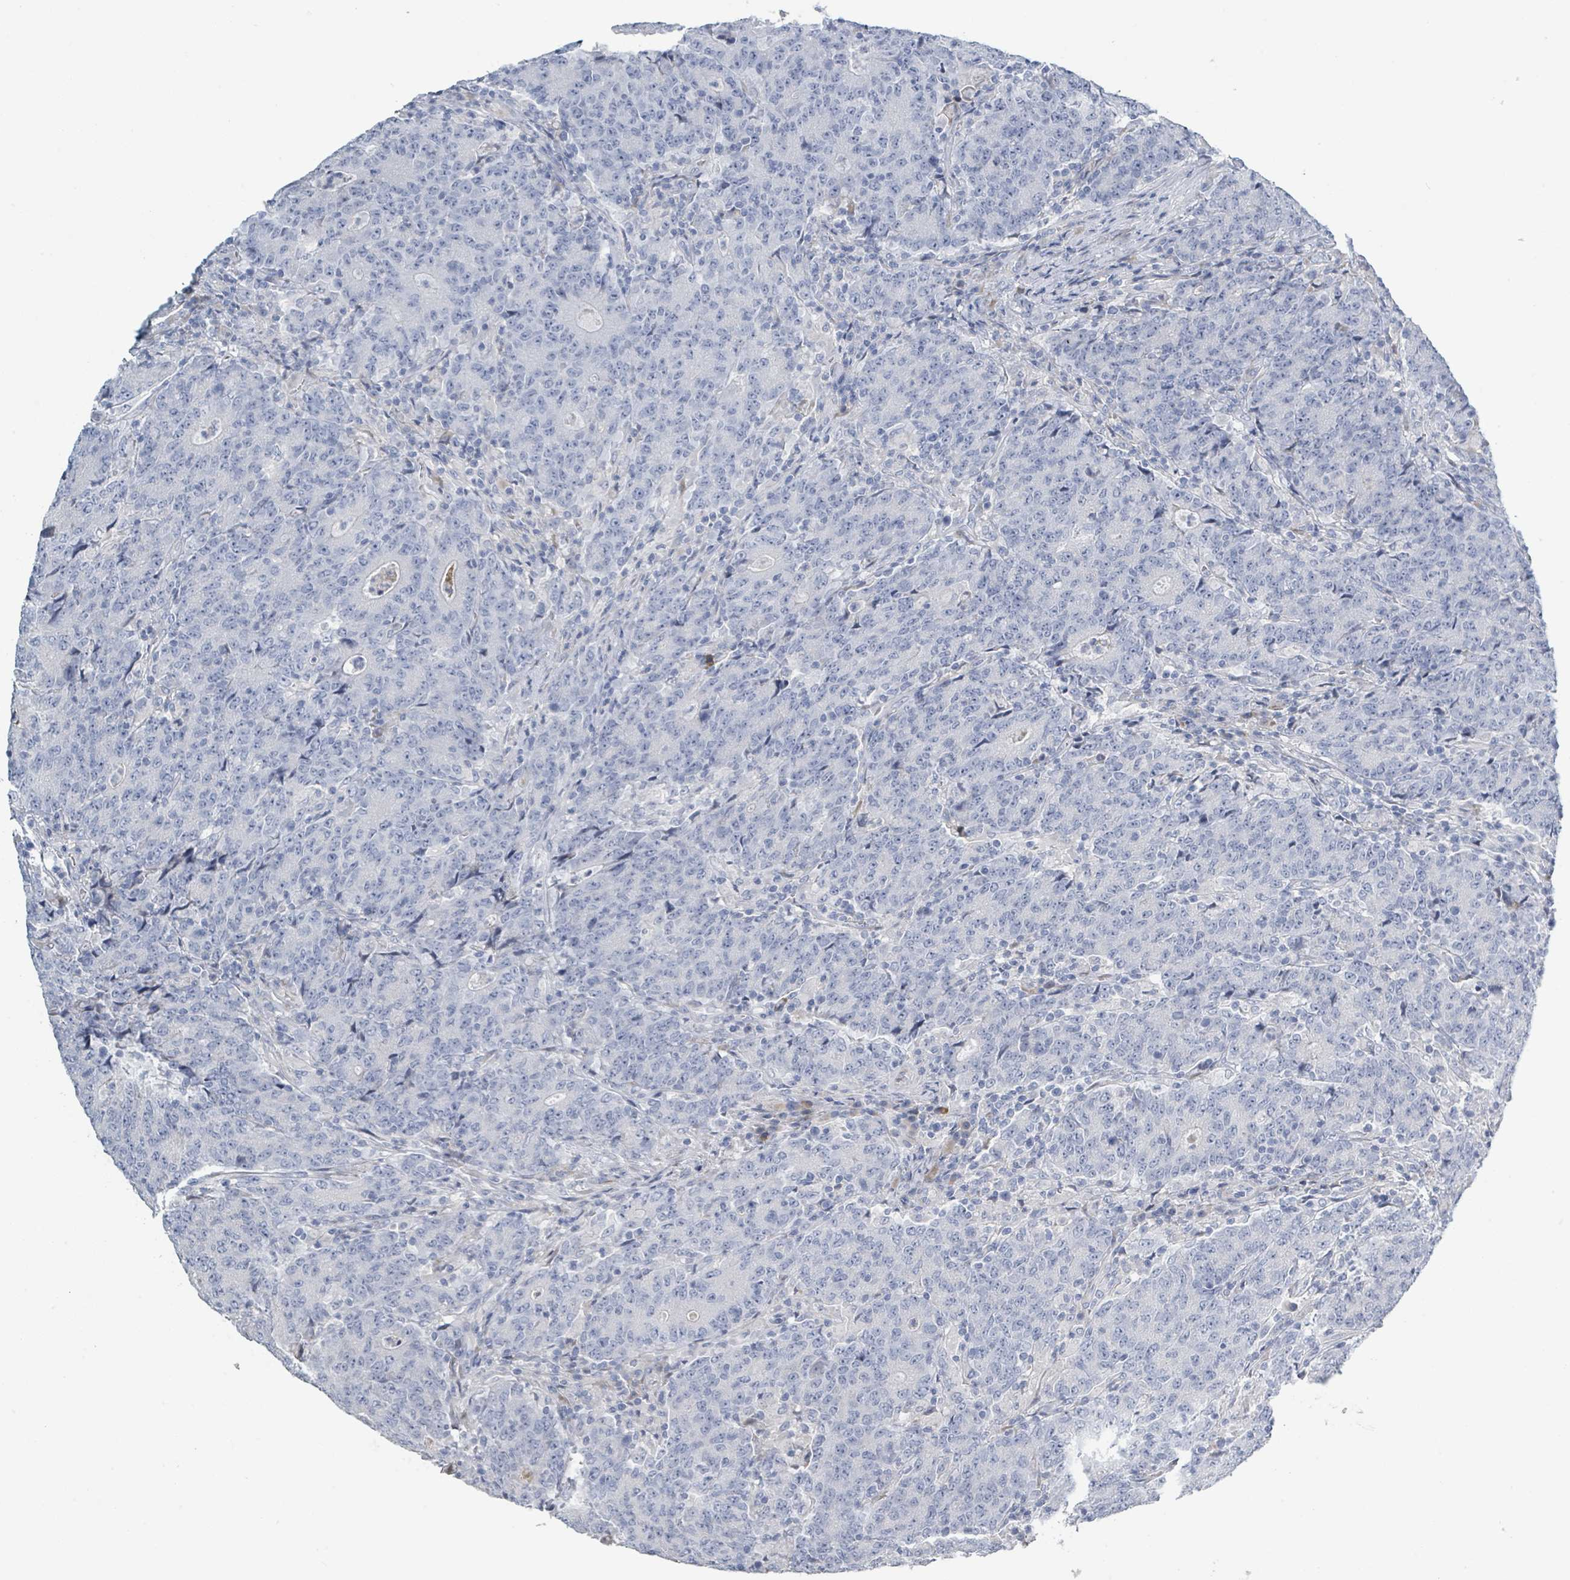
{"staining": {"intensity": "negative", "quantity": "none", "location": "none"}, "tissue": "colorectal cancer", "cell_type": "Tumor cells", "image_type": "cancer", "snomed": [{"axis": "morphology", "description": "Adenocarcinoma, NOS"}, {"axis": "topography", "description": "Colon"}], "caption": "The photomicrograph reveals no staining of tumor cells in colorectal cancer (adenocarcinoma).", "gene": "RAB33B", "patient": {"sex": "female", "age": 75}}